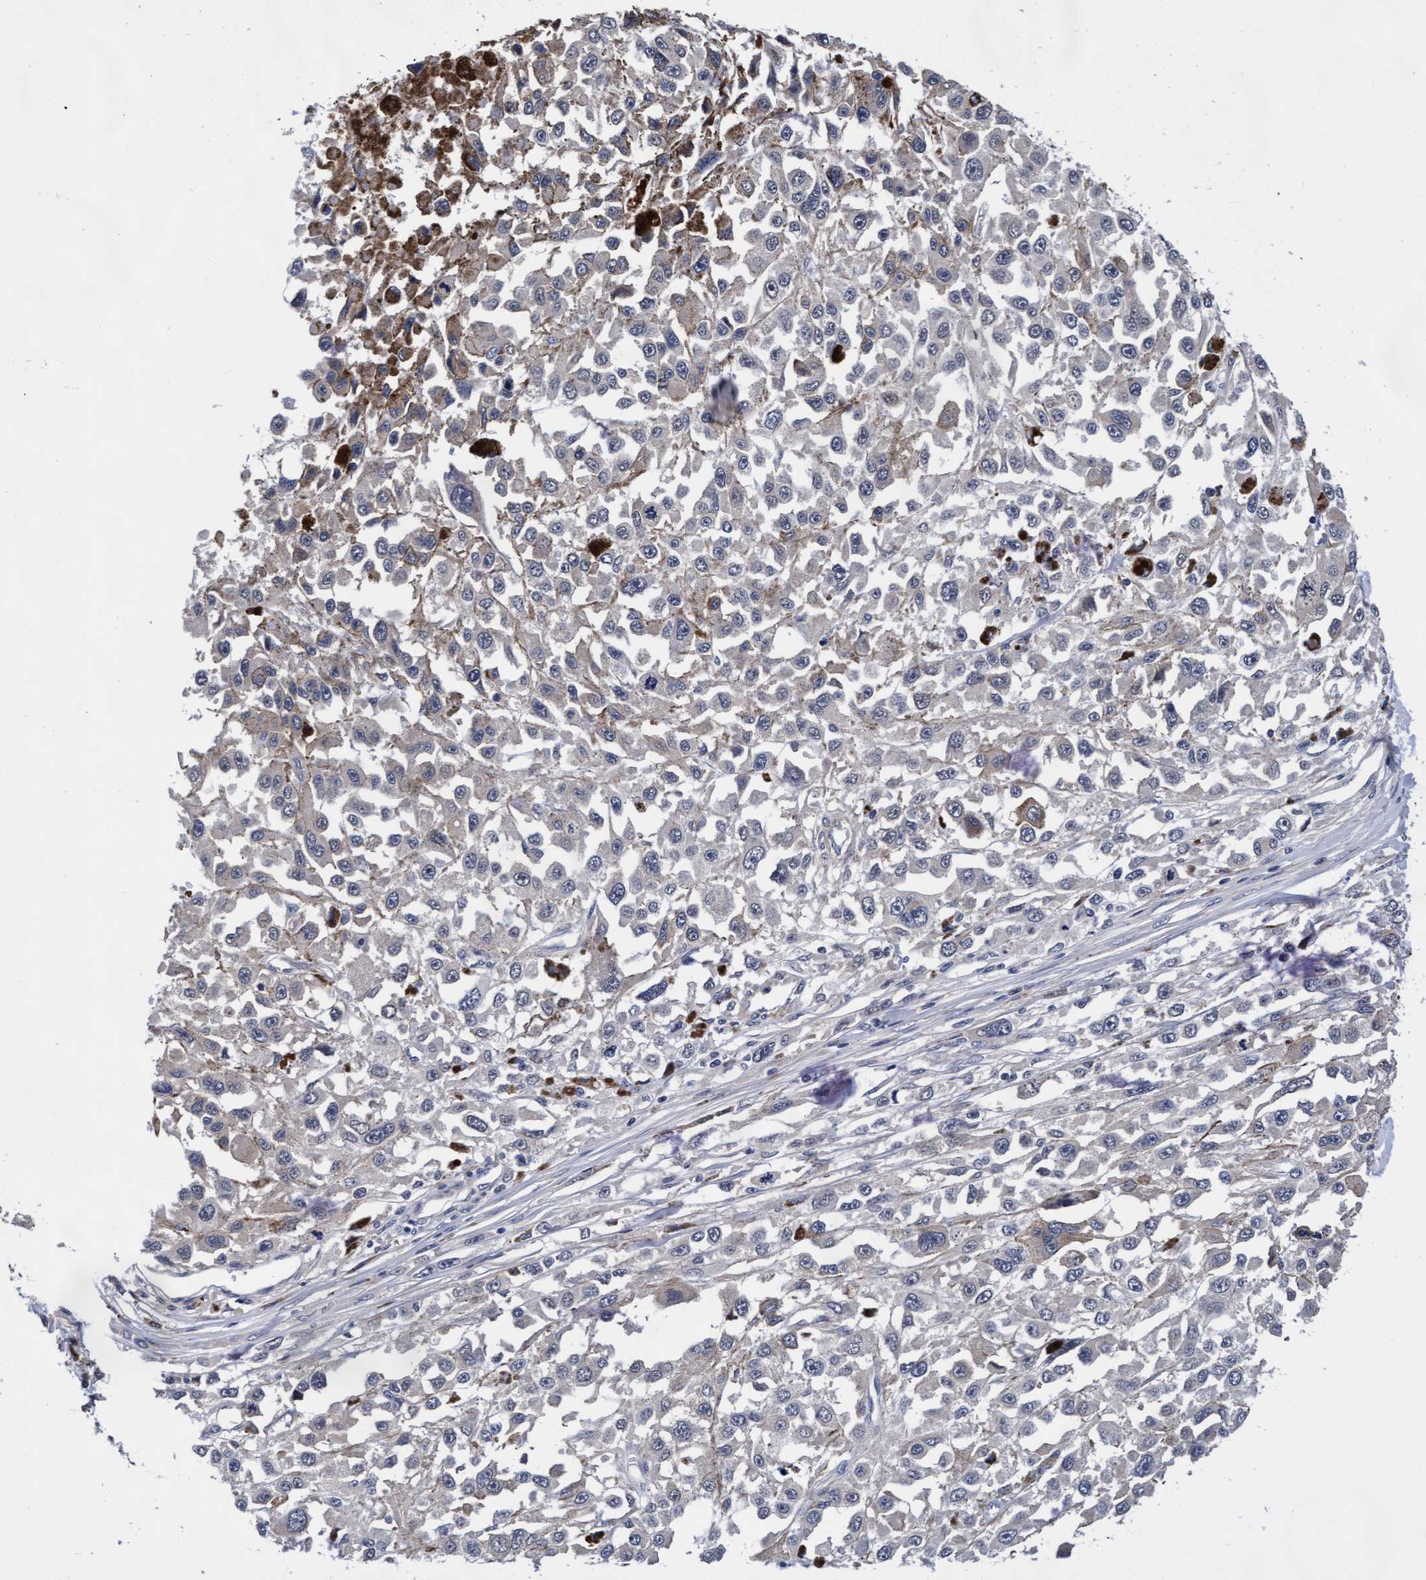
{"staining": {"intensity": "negative", "quantity": "none", "location": "none"}, "tissue": "melanoma", "cell_type": "Tumor cells", "image_type": "cancer", "snomed": [{"axis": "morphology", "description": "Malignant melanoma, Metastatic site"}, {"axis": "topography", "description": "Lymph node"}], "caption": "A high-resolution photomicrograph shows IHC staining of melanoma, which displays no significant staining in tumor cells. (DAB (3,3'-diaminobenzidine) immunohistochemistry (IHC) with hematoxylin counter stain).", "gene": "EFCAB13", "patient": {"sex": "male", "age": 59}}